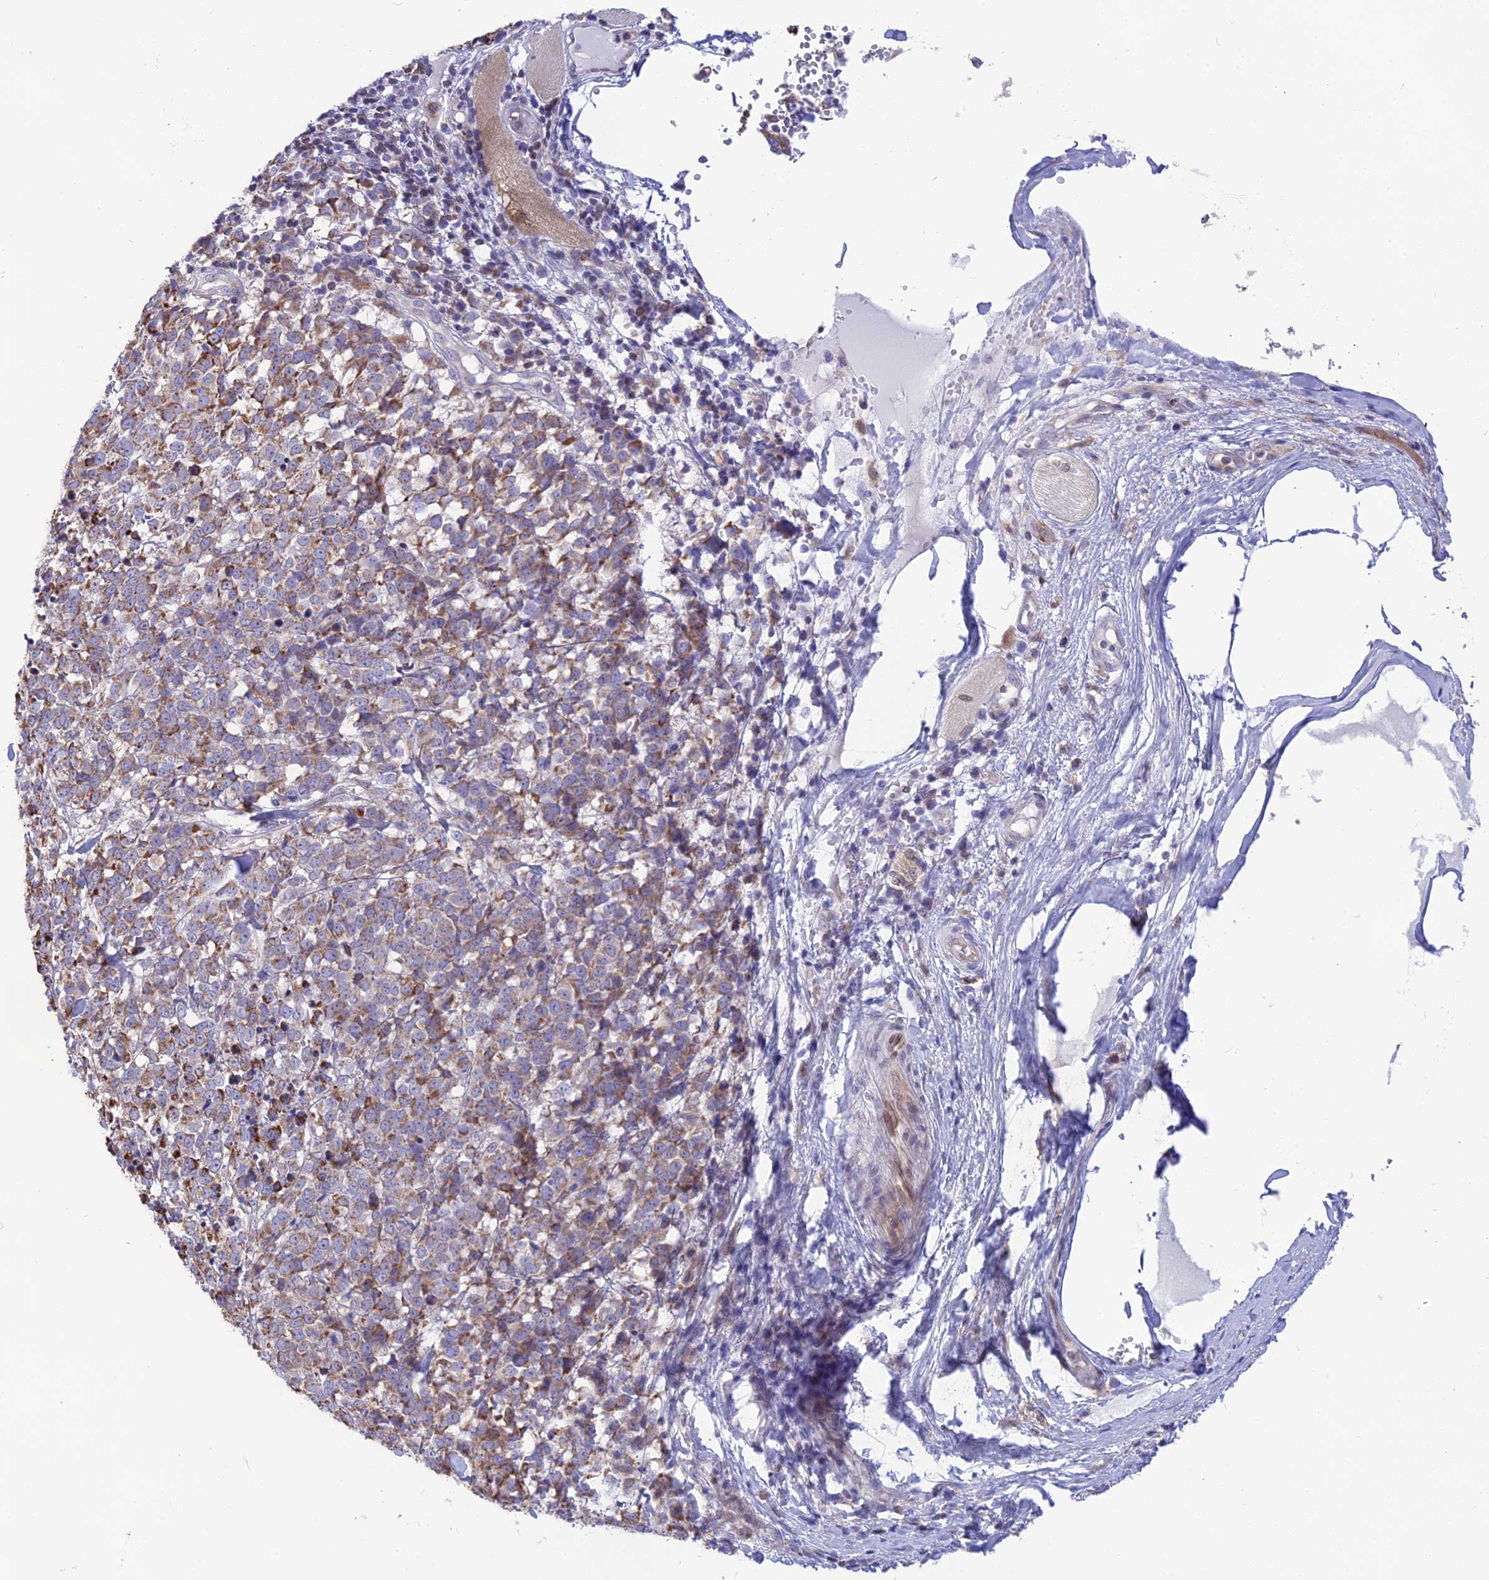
{"staining": {"intensity": "moderate", "quantity": "25%-75%", "location": "cytoplasmic/membranous"}, "tissue": "melanoma", "cell_type": "Tumor cells", "image_type": "cancer", "snomed": [{"axis": "morphology", "description": "Malignant melanoma, NOS"}, {"axis": "topography", "description": "Skin"}], "caption": "Tumor cells reveal moderate cytoplasmic/membranous expression in approximately 25%-75% of cells in malignant melanoma. (brown staining indicates protein expression, while blue staining denotes nuclei).", "gene": "DOC2B", "patient": {"sex": "female", "age": 72}}